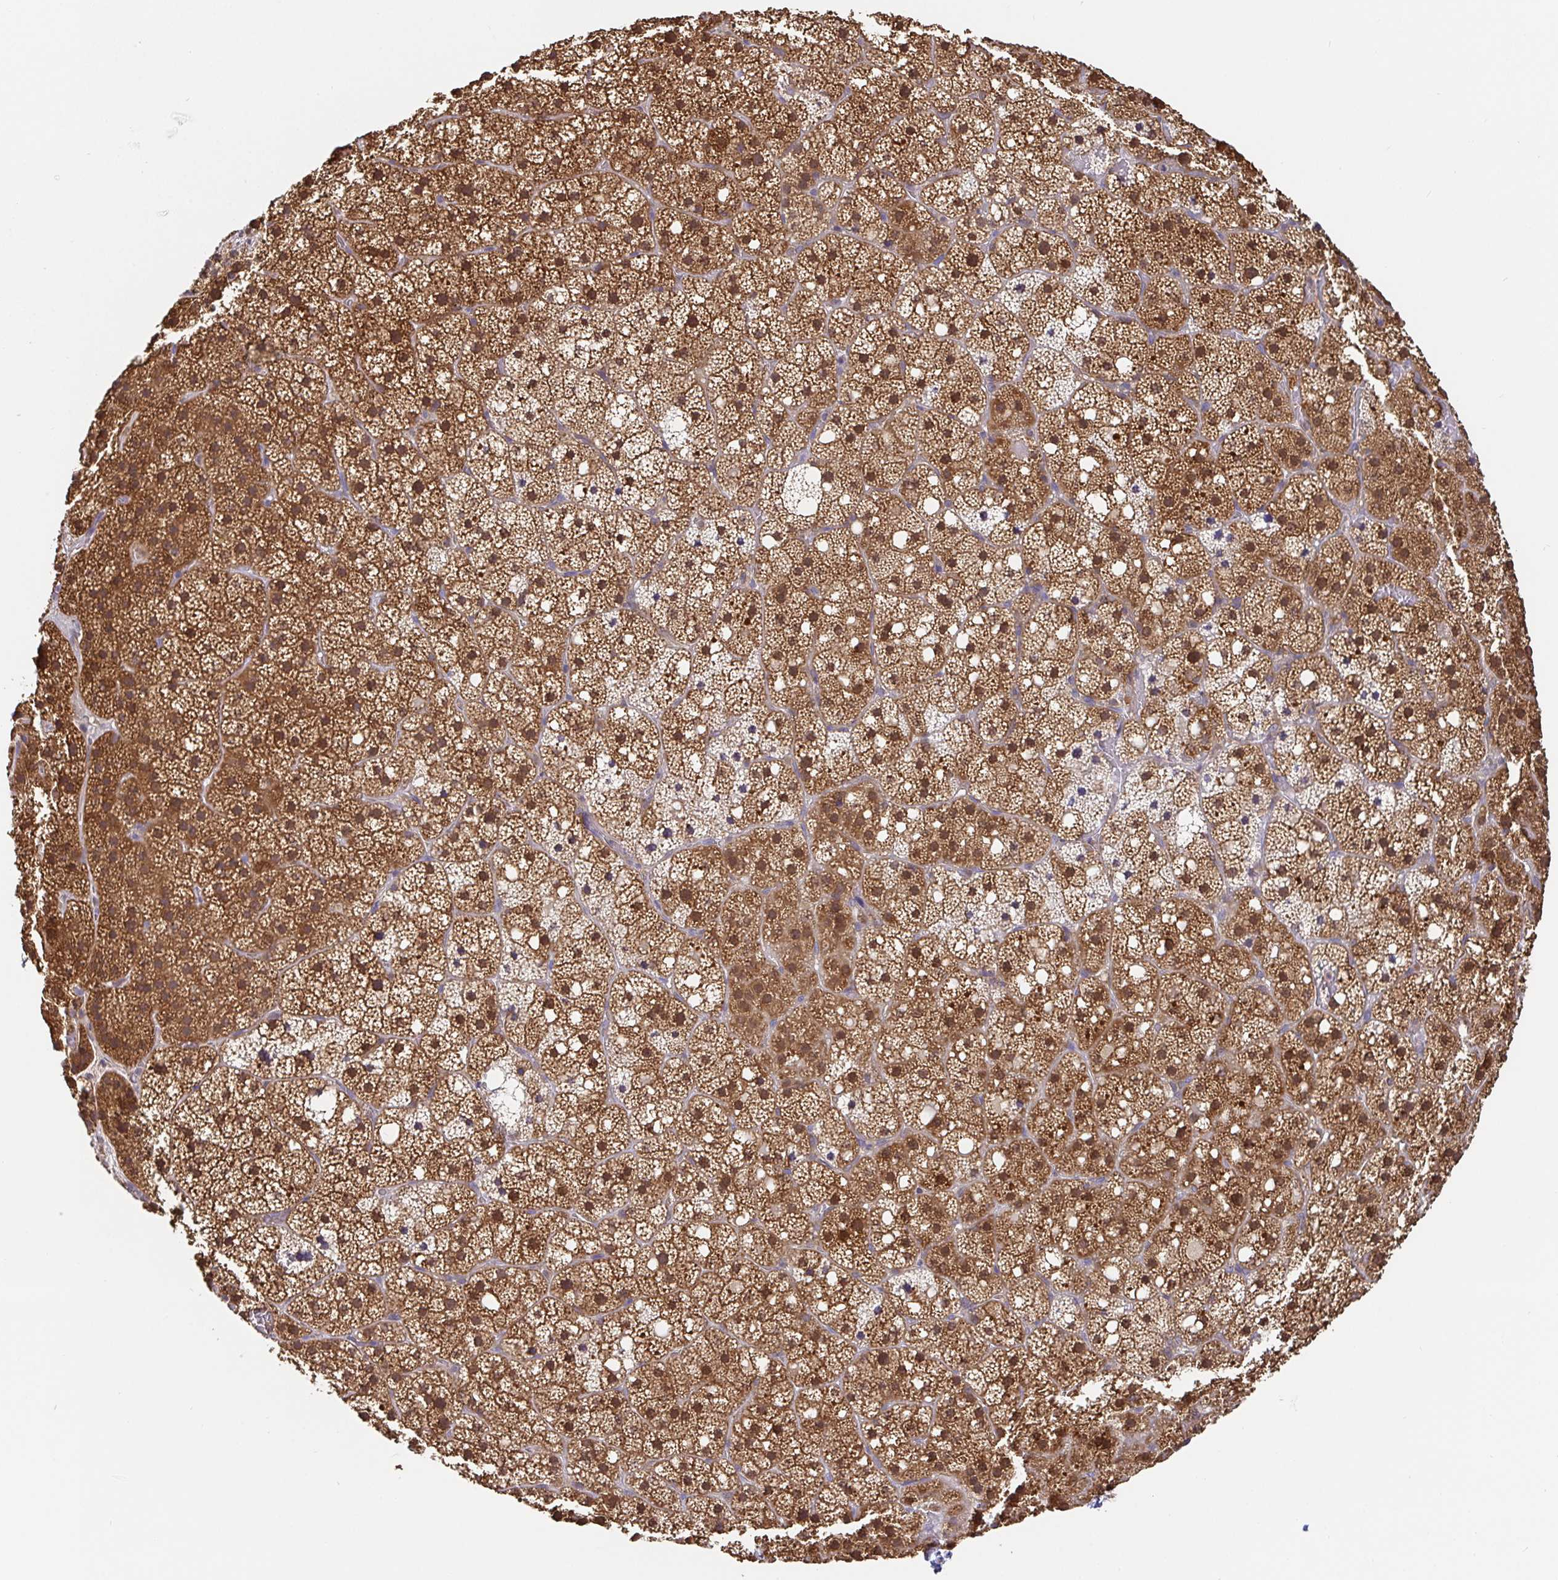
{"staining": {"intensity": "moderate", "quantity": ">75%", "location": "cytoplasmic/membranous,nuclear"}, "tissue": "adrenal gland", "cell_type": "Glandular cells", "image_type": "normal", "snomed": [{"axis": "morphology", "description": "Normal tissue, NOS"}, {"axis": "topography", "description": "Adrenal gland"}], "caption": "The immunohistochemical stain highlights moderate cytoplasmic/membranous,nuclear expression in glandular cells of unremarkable adrenal gland. (Brightfield microscopy of DAB IHC at high magnification).", "gene": "HAGH", "patient": {"sex": "male", "age": 53}}